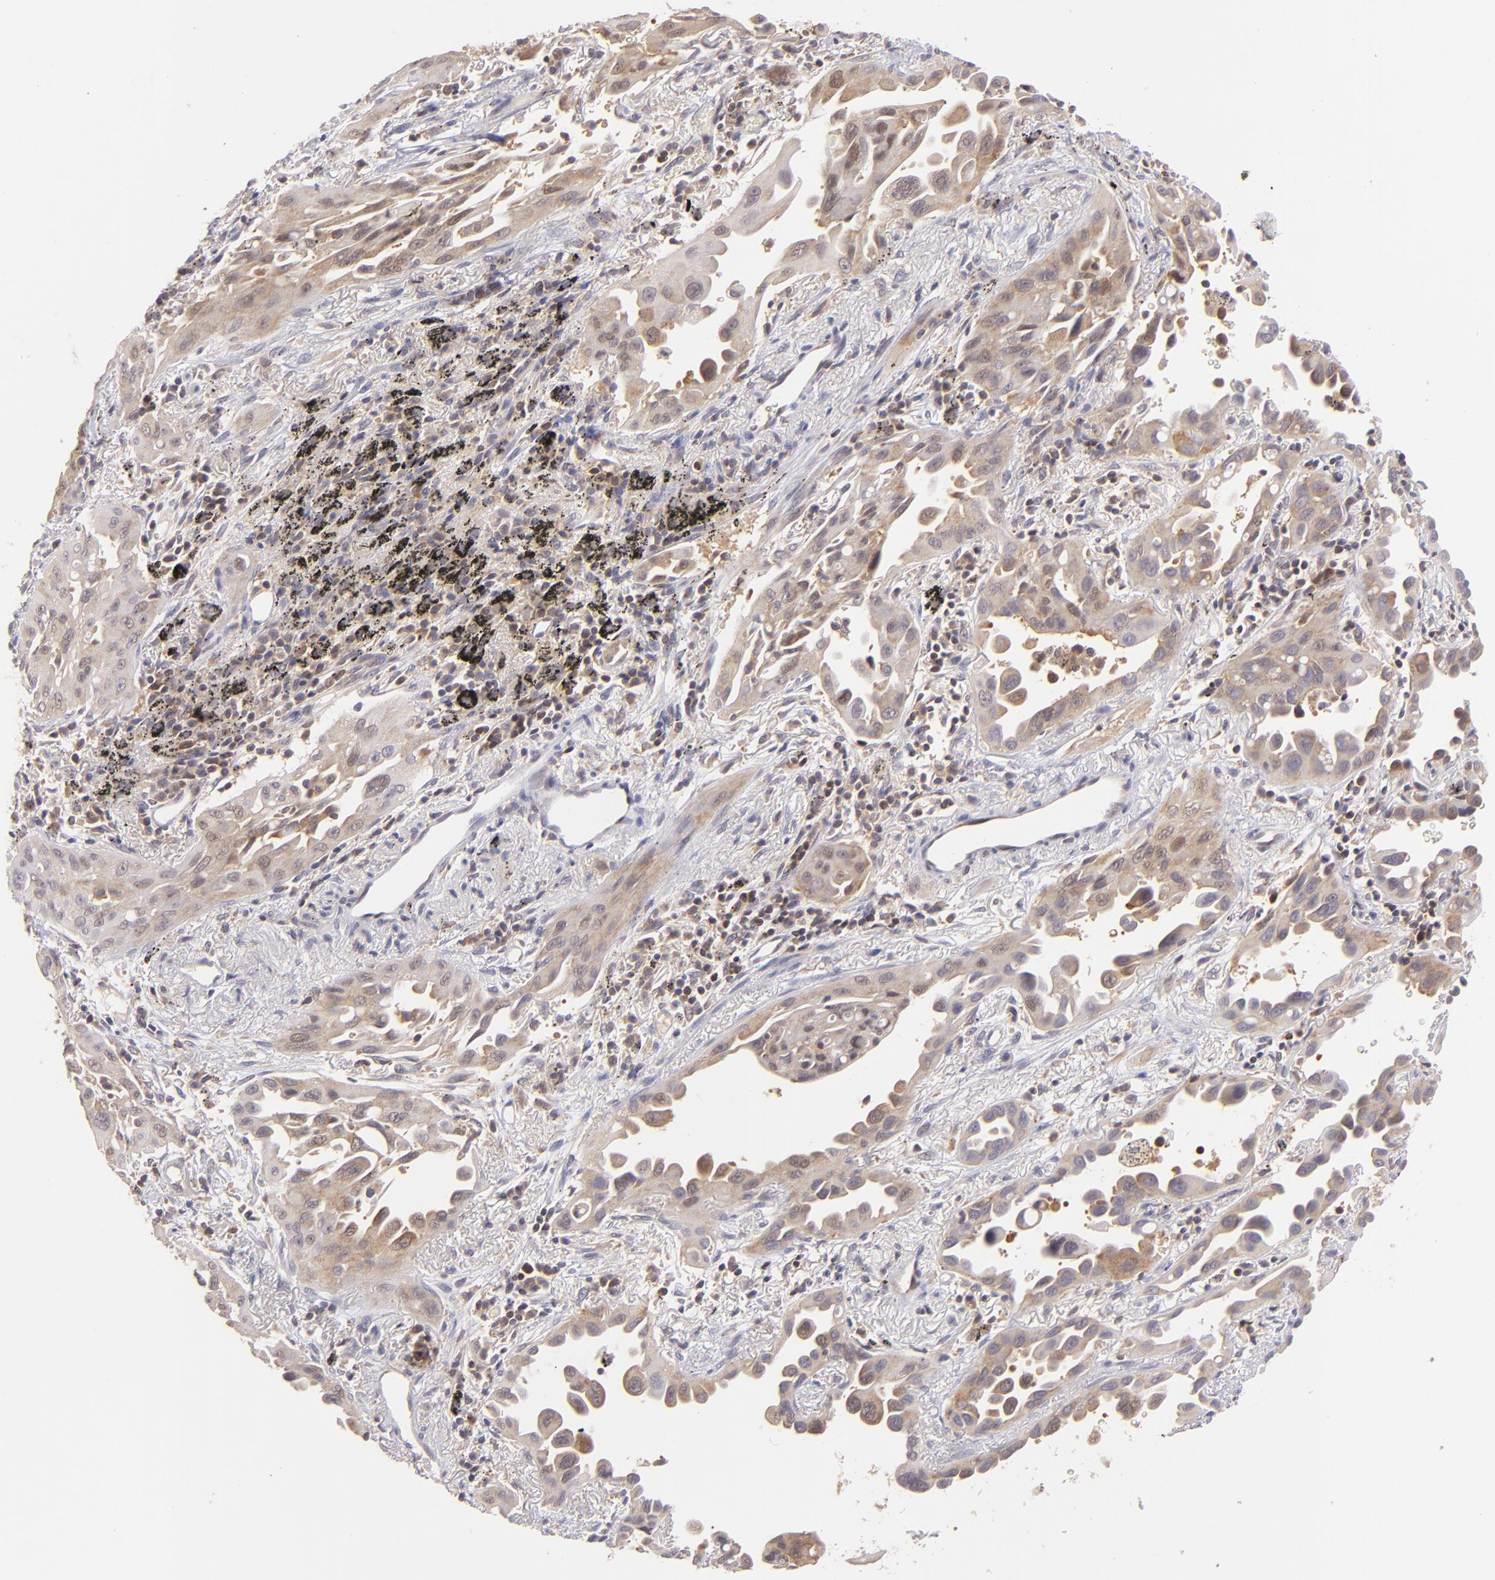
{"staining": {"intensity": "weak", "quantity": "25%-75%", "location": "cytoplasmic/membranous"}, "tissue": "lung cancer", "cell_type": "Tumor cells", "image_type": "cancer", "snomed": [{"axis": "morphology", "description": "Adenocarcinoma, NOS"}, {"axis": "topography", "description": "Lung"}], "caption": "Lung cancer stained for a protein (brown) shows weak cytoplasmic/membranous positive expression in approximately 25%-75% of tumor cells.", "gene": "PTPN13", "patient": {"sex": "male", "age": 68}}